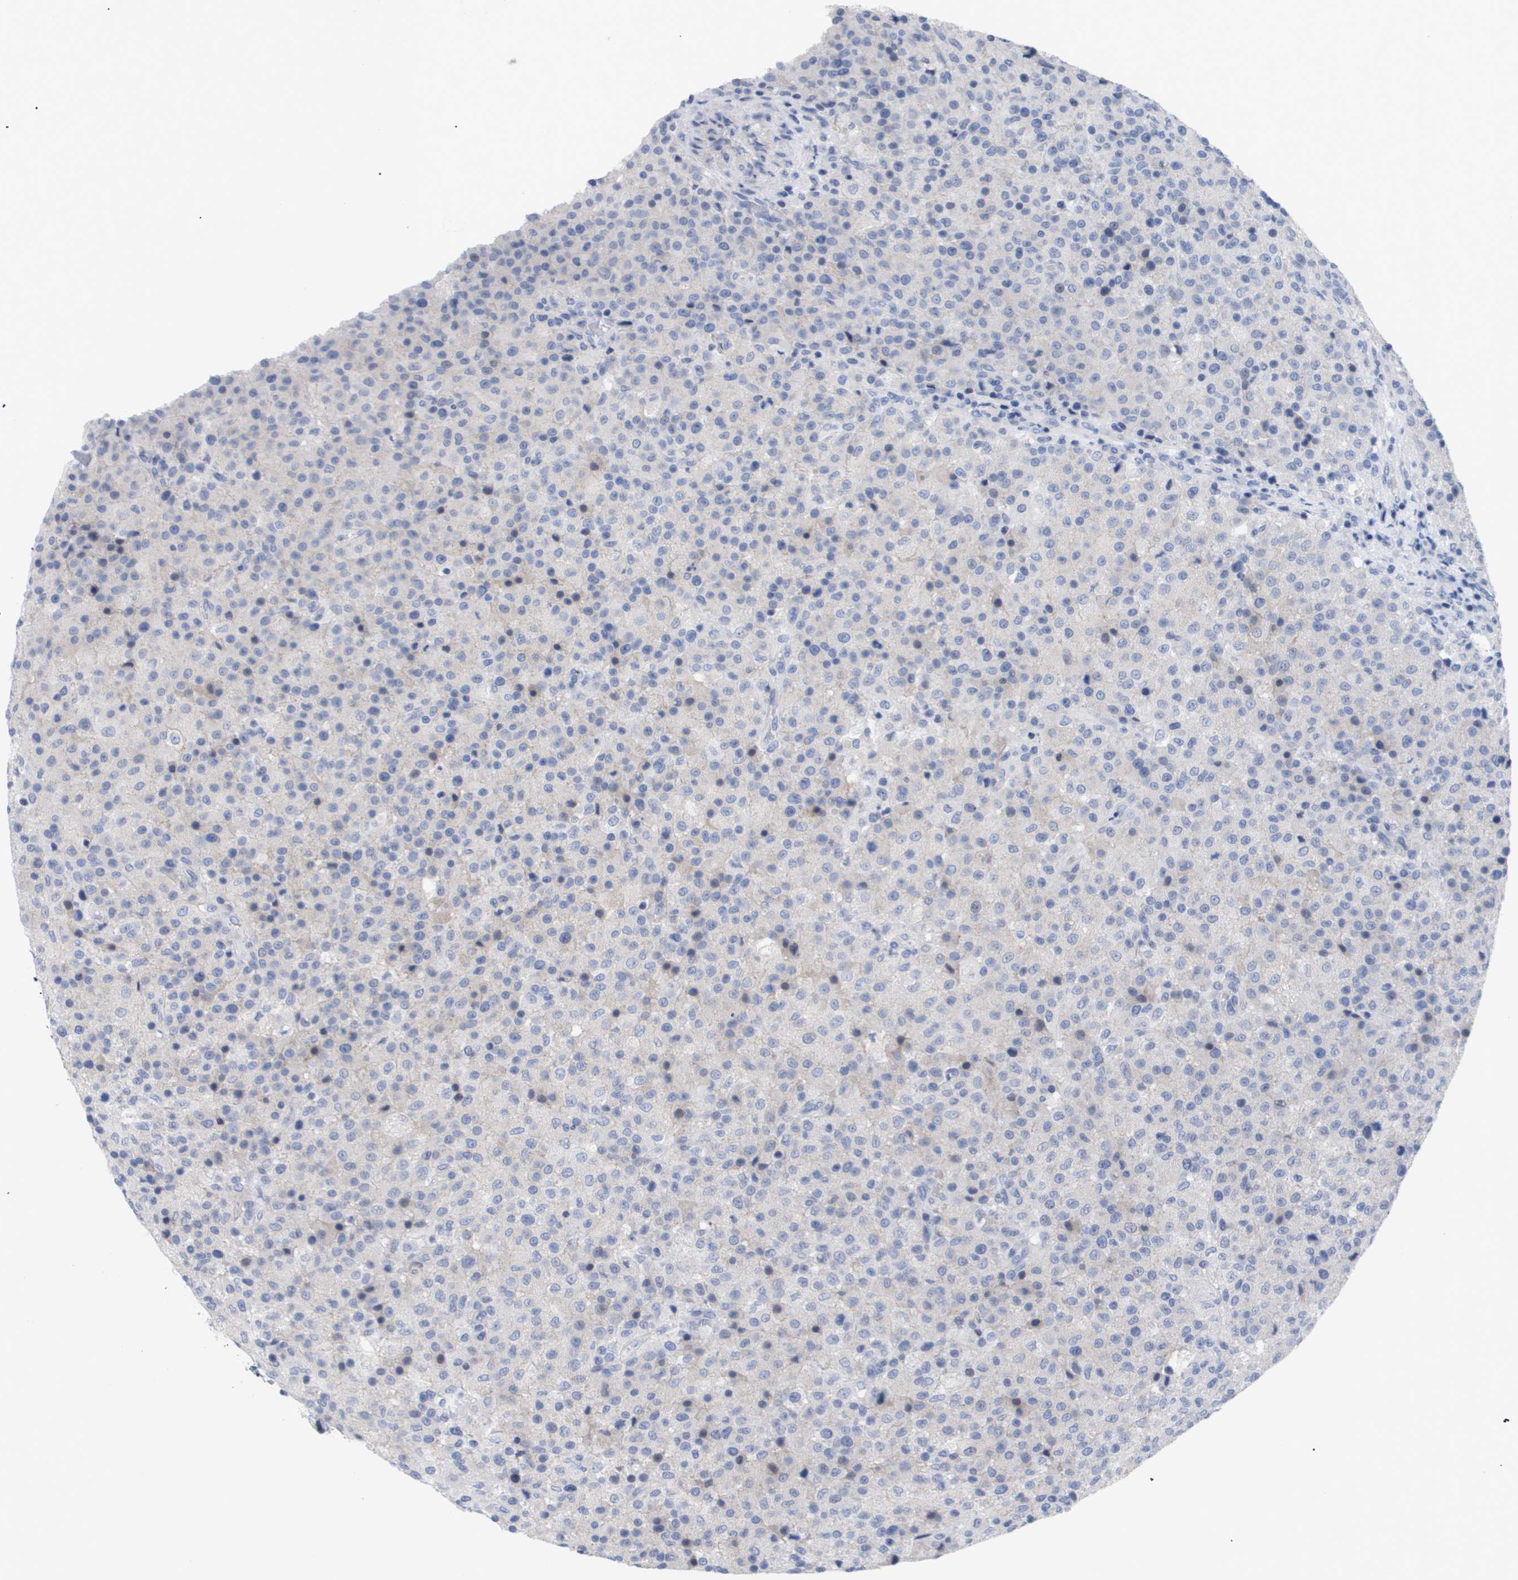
{"staining": {"intensity": "negative", "quantity": "none", "location": "none"}, "tissue": "testis cancer", "cell_type": "Tumor cells", "image_type": "cancer", "snomed": [{"axis": "morphology", "description": "Seminoma, NOS"}, {"axis": "topography", "description": "Testis"}], "caption": "Seminoma (testis) was stained to show a protein in brown. There is no significant staining in tumor cells. (Brightfield microscopy of DAB immunohistochemistry (IHC) at high magnification).", "gene": "CAV3", "patient": {"sex": "male", "age": 59}}